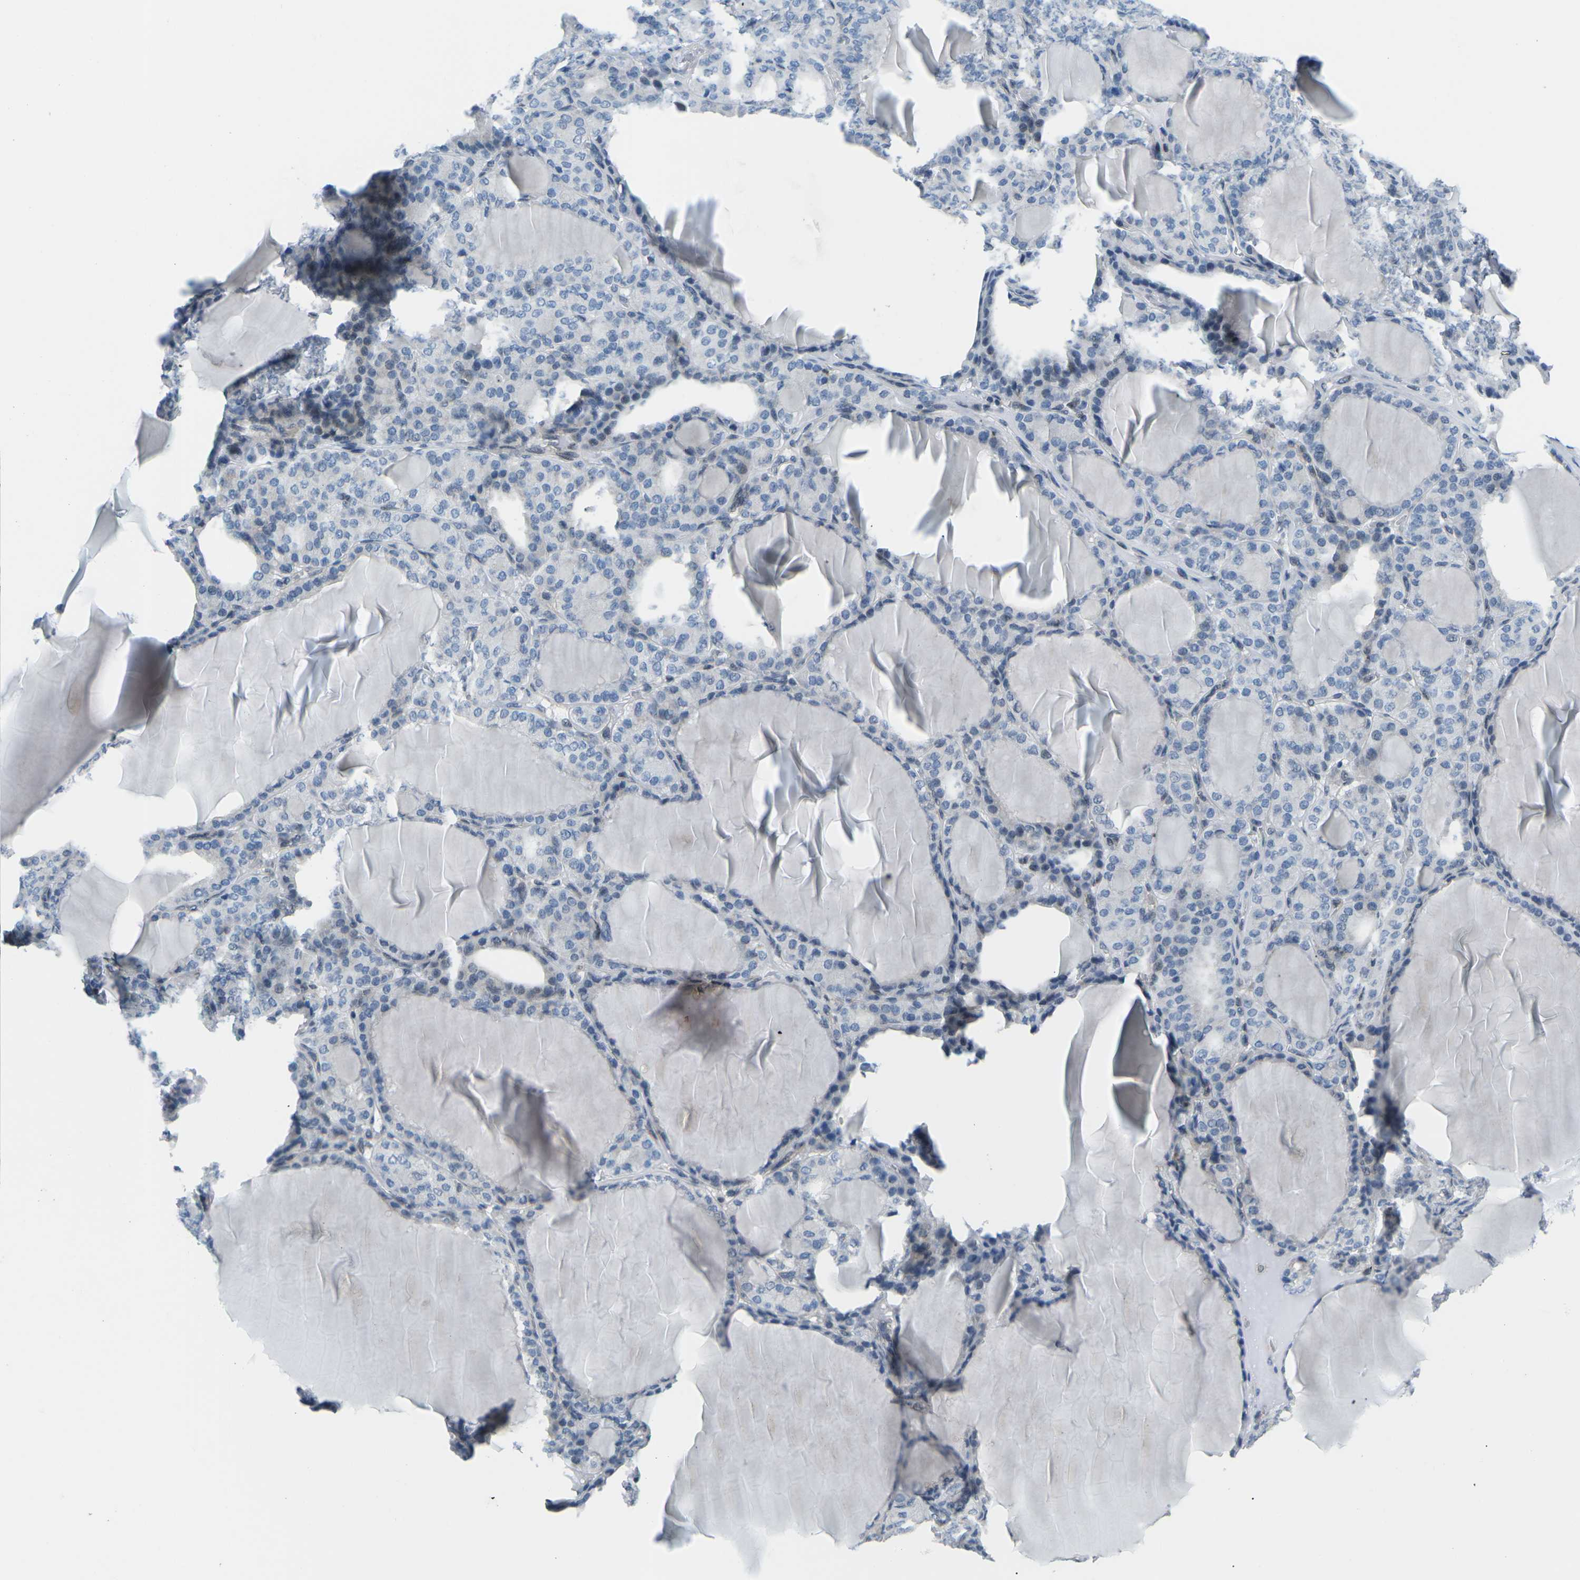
{"staining": {"intensity": "moderate", "quantity": "<25%", "location": "nuclear"}, "tissue": "thyroid gland", "cell_type": "Glandular cells", "image_type": "normal", "snomed": [{"axis": "morphology", "description": "Normal tissue, NOS"}, {"axis": "topography", "description": "Thyroid gland"}], "caption": "Glandular cells exhibit low levels of moderate nuclear staining in about <25% of cells in unremarkable thyroid gland.", "gene": "MBNL1", "patient": {"sex": "female", "age": 28}}